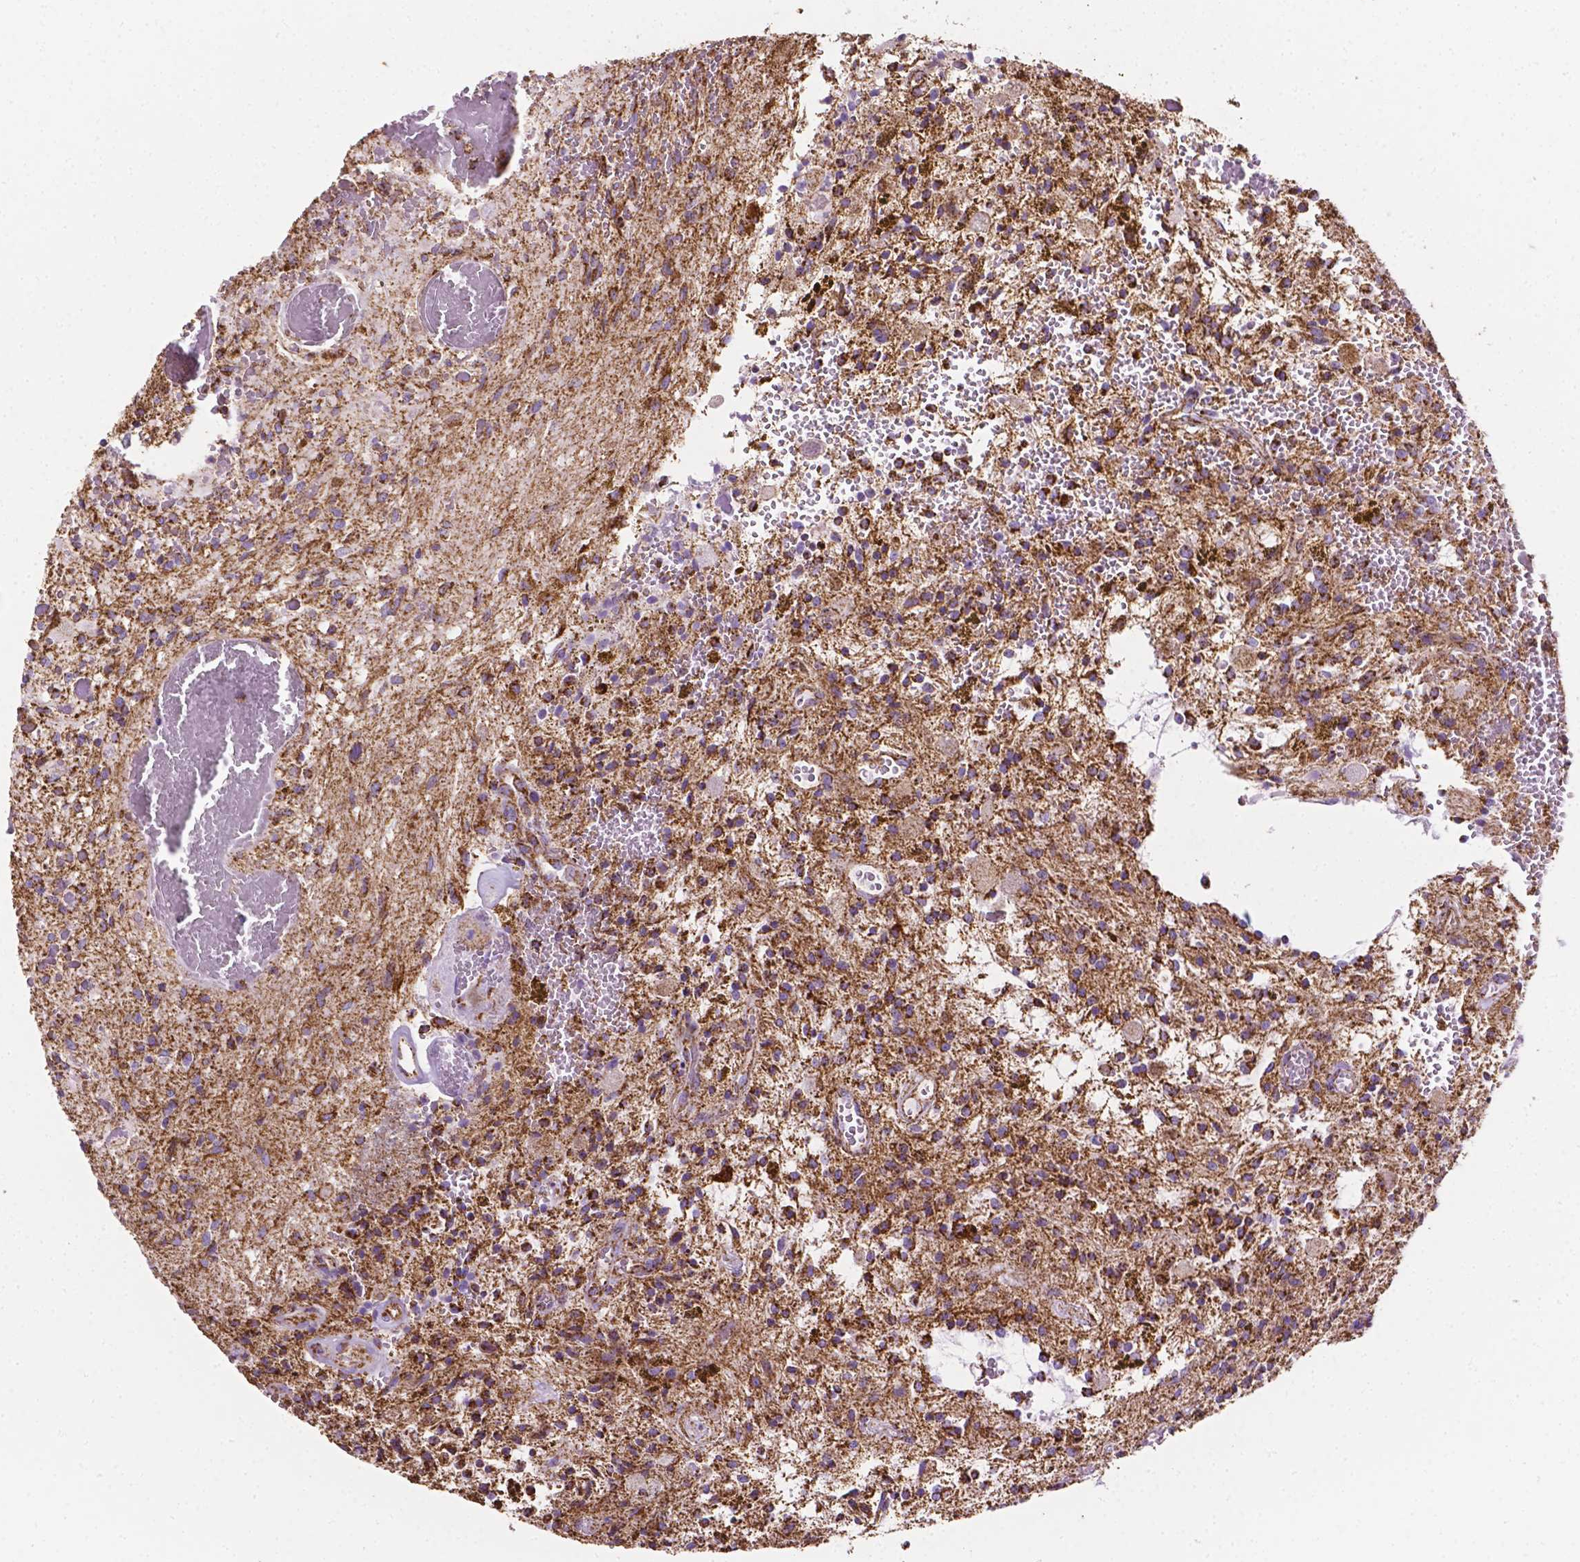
{"staining": {"intensity": "strong", "quantity": ">75%", "location": "cytoplasmic/membranous"}, "tissue": "glioma", "cell_type": "Tumor cells", "image_type": "cancer", "snomed": [{"axis": "morphology", "description": "Glioma, malignant, Low grade"}, {"axis": "topography", "description": "Cerebellum"}], "caption": "Protein staining of low-grade glioma (malignant) tissue displays strong cytoplasmic/membranous expression in about >75% of tumor cells.", "gene": "RMDN3", "patient": {"sex": "female", "age": 14}}